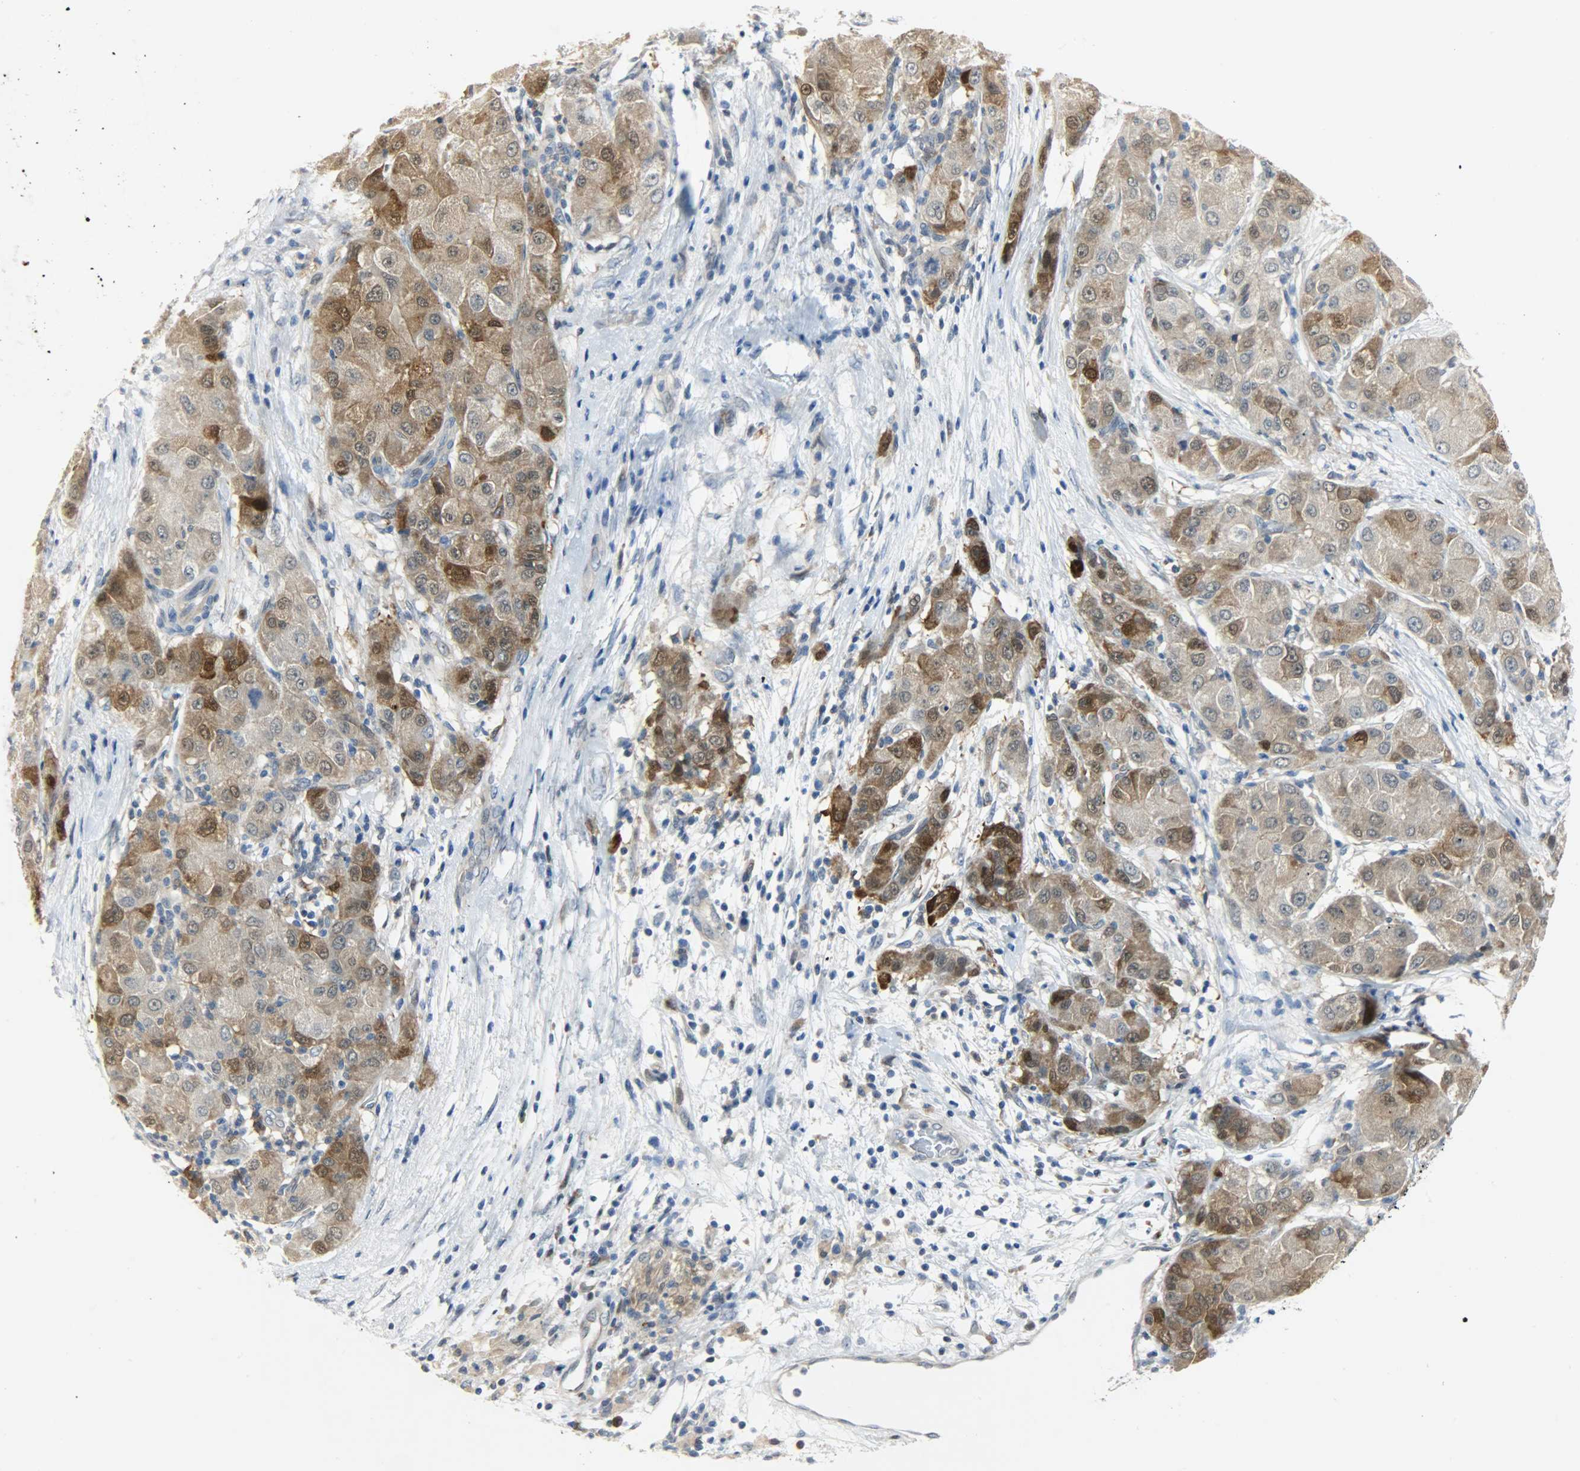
{"staining": {"intensity": "strong", "quantity": "25%-75%", "location": "cytoplasmic/membranous,nuclear"}, "tissue": "liver cancer", "cell_type": "Tumor cells", "image_type": "cancer", "snomed": [{"axis": "morphology", "description": "Carcinoma, Hepatocellular, NOS"}, {"axis": "topography", "description": "Liver"}], "caption": "Liver hepatocellular carcinoma stained for a protein displays strong cytoplasmic/membranous and nuclear positivity in tumor cells. Using DAB (3,3'-diaminobenzidine) (brown) and hematoxylin (blue) stains, captured at high magnification using brightfield microscopy.", "gene": "EIF4EBP1", "patient": {"sex": "male", "age": 80}}